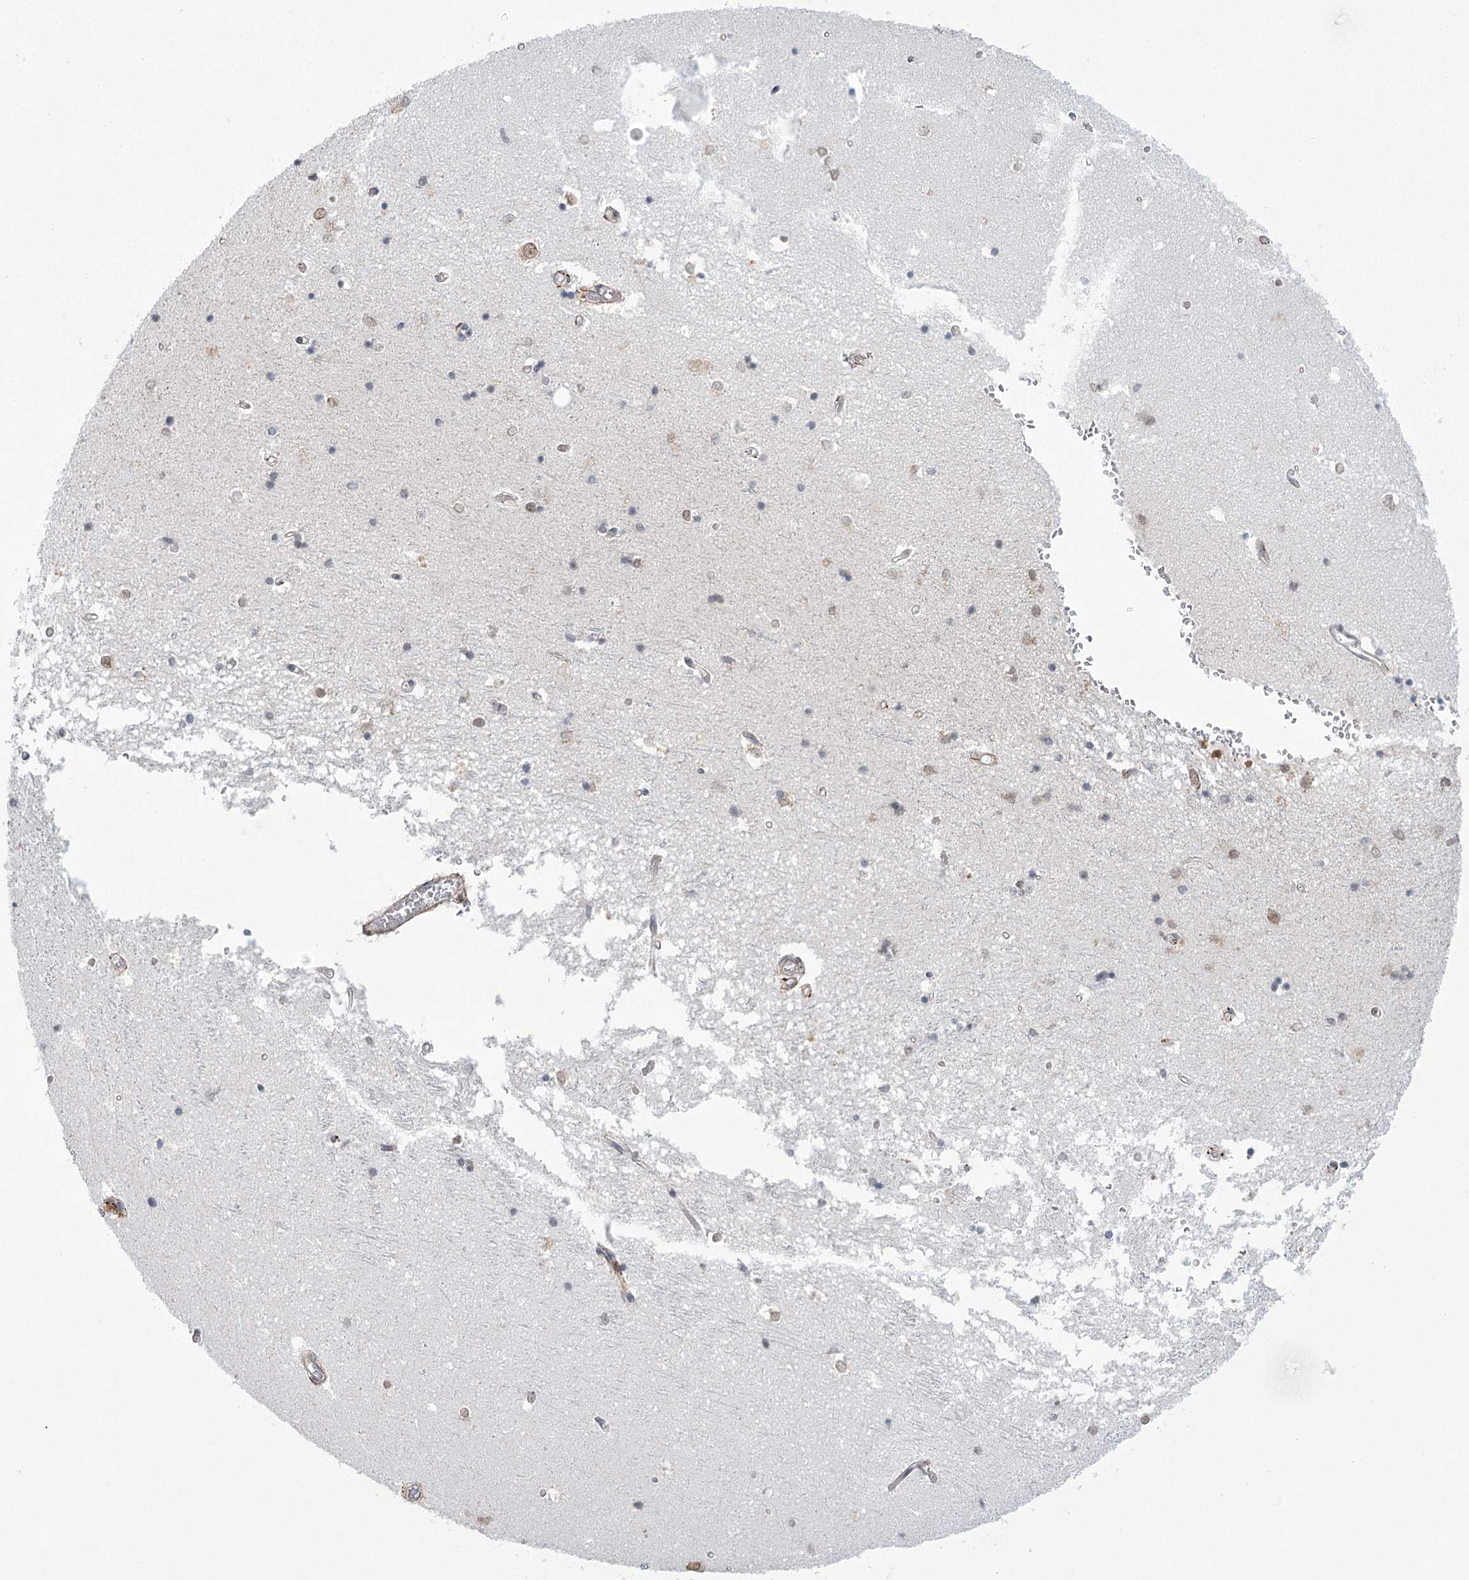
{"staining": {"intensity": "negative", "quantity": "none", "location": "none"}, "tissue": "hippocampus", "cell_type": "Glial cells", "image_type": "normal", "snomed": [{"axis": "morphology", "description": "Normal tissue, NOS"}, {"axis": "topography", "description": "Hippocampus"}], "caption": "The immunohistochemistry photomicrograph has no significant positivity in glial cells of hippocampus.", "gene": "MED28", "patient": {"sex": "male", "age": 45}}